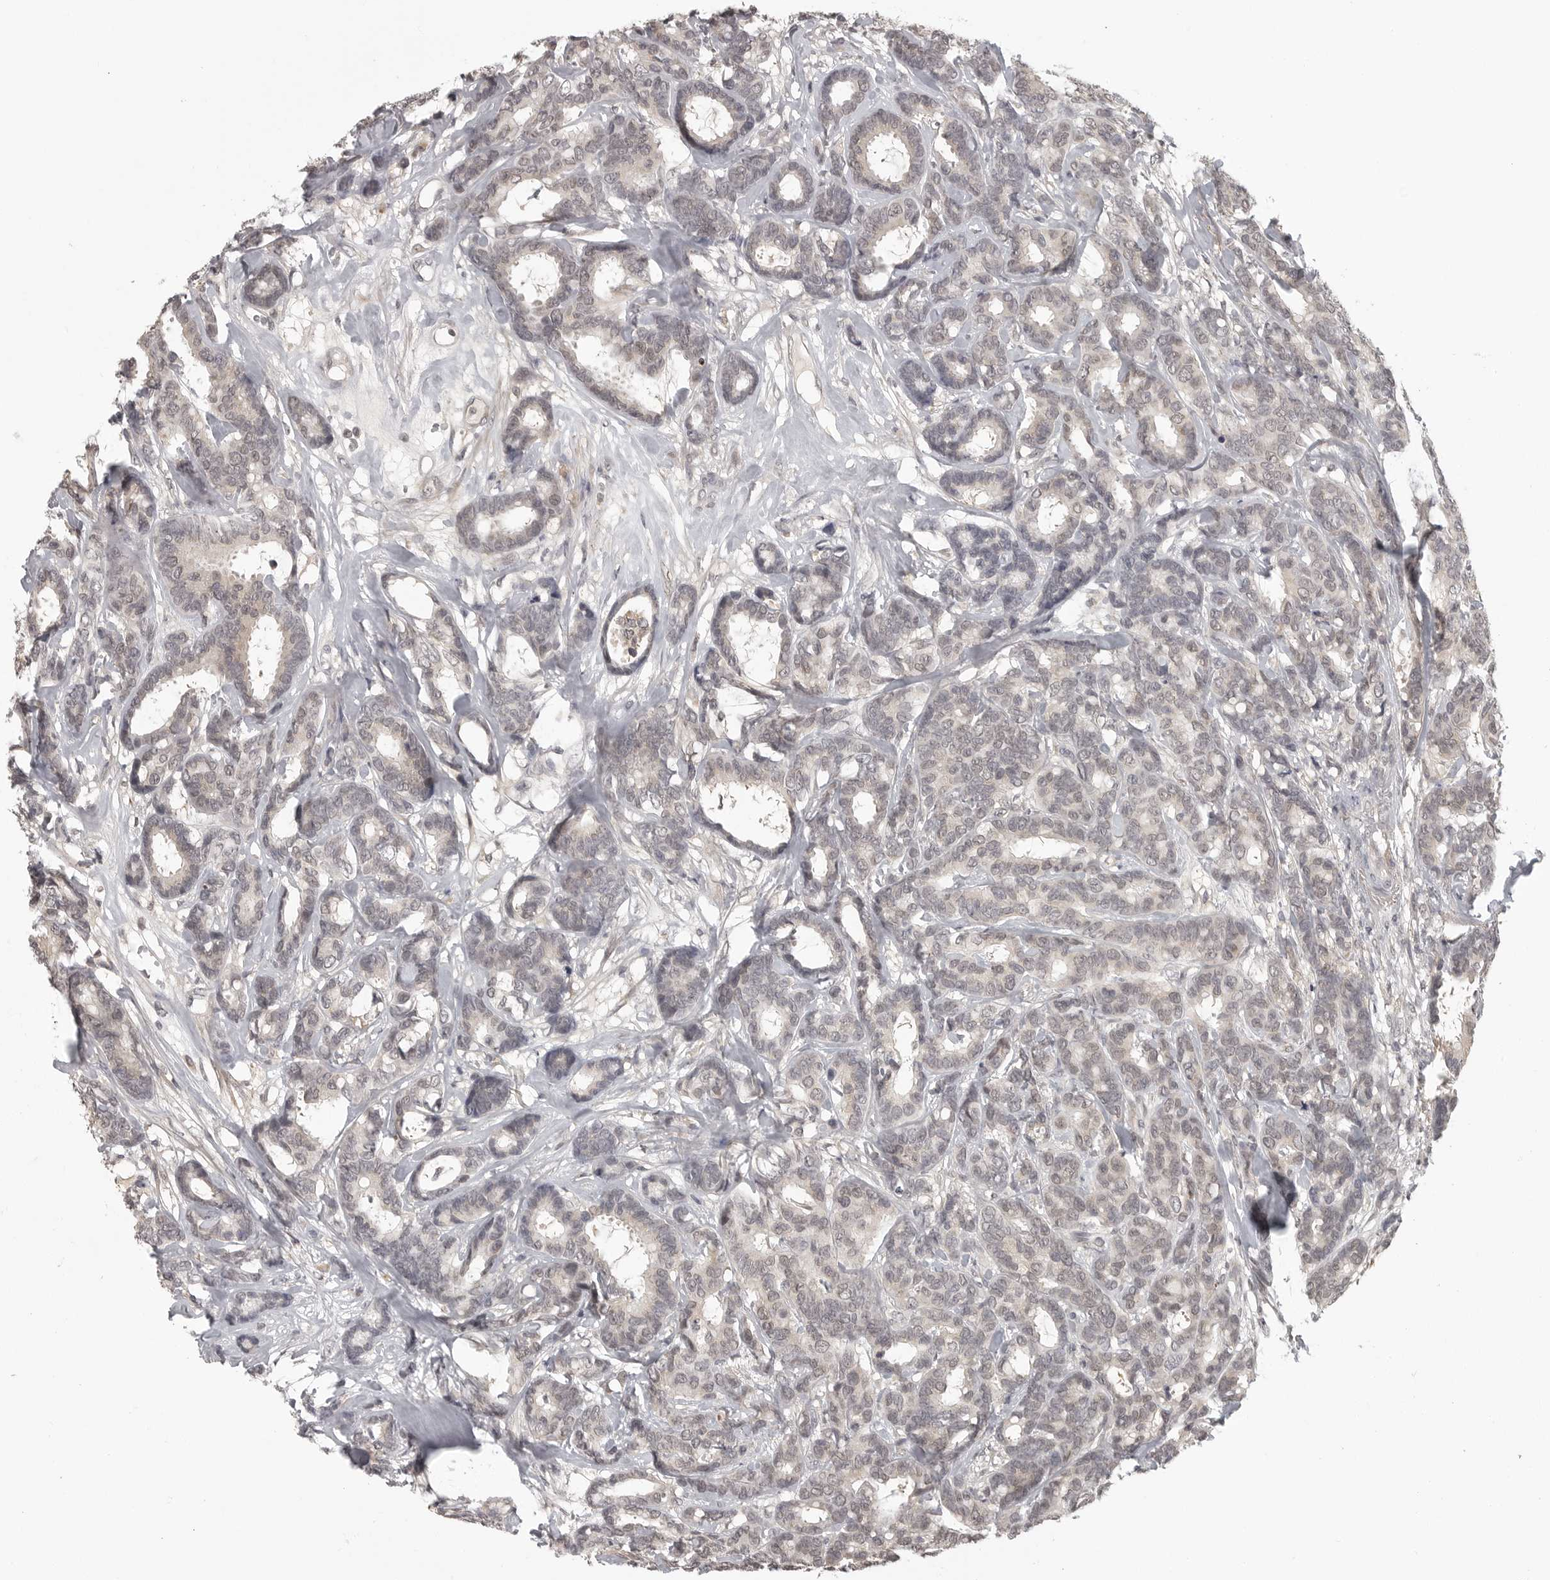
{"staining": {"intensity": "weak", "quantity": "<25%", "location": "cytoplasmic/membranous,nuclear"}, "tissue": "breast cancer", "cell_type": "Tumor cells", "image_type": "cancer", "snomed": [{"axis": "morphology", "description": "Duct carcinoma"}, {"axis": "topography", "description": "Breast"}], "caption": "Immunohistochemical staining of breast cancer reveals no significant positivity in tumor cells.", "gene": "UROD", "patient": {"sex": "female", "age": 87}}